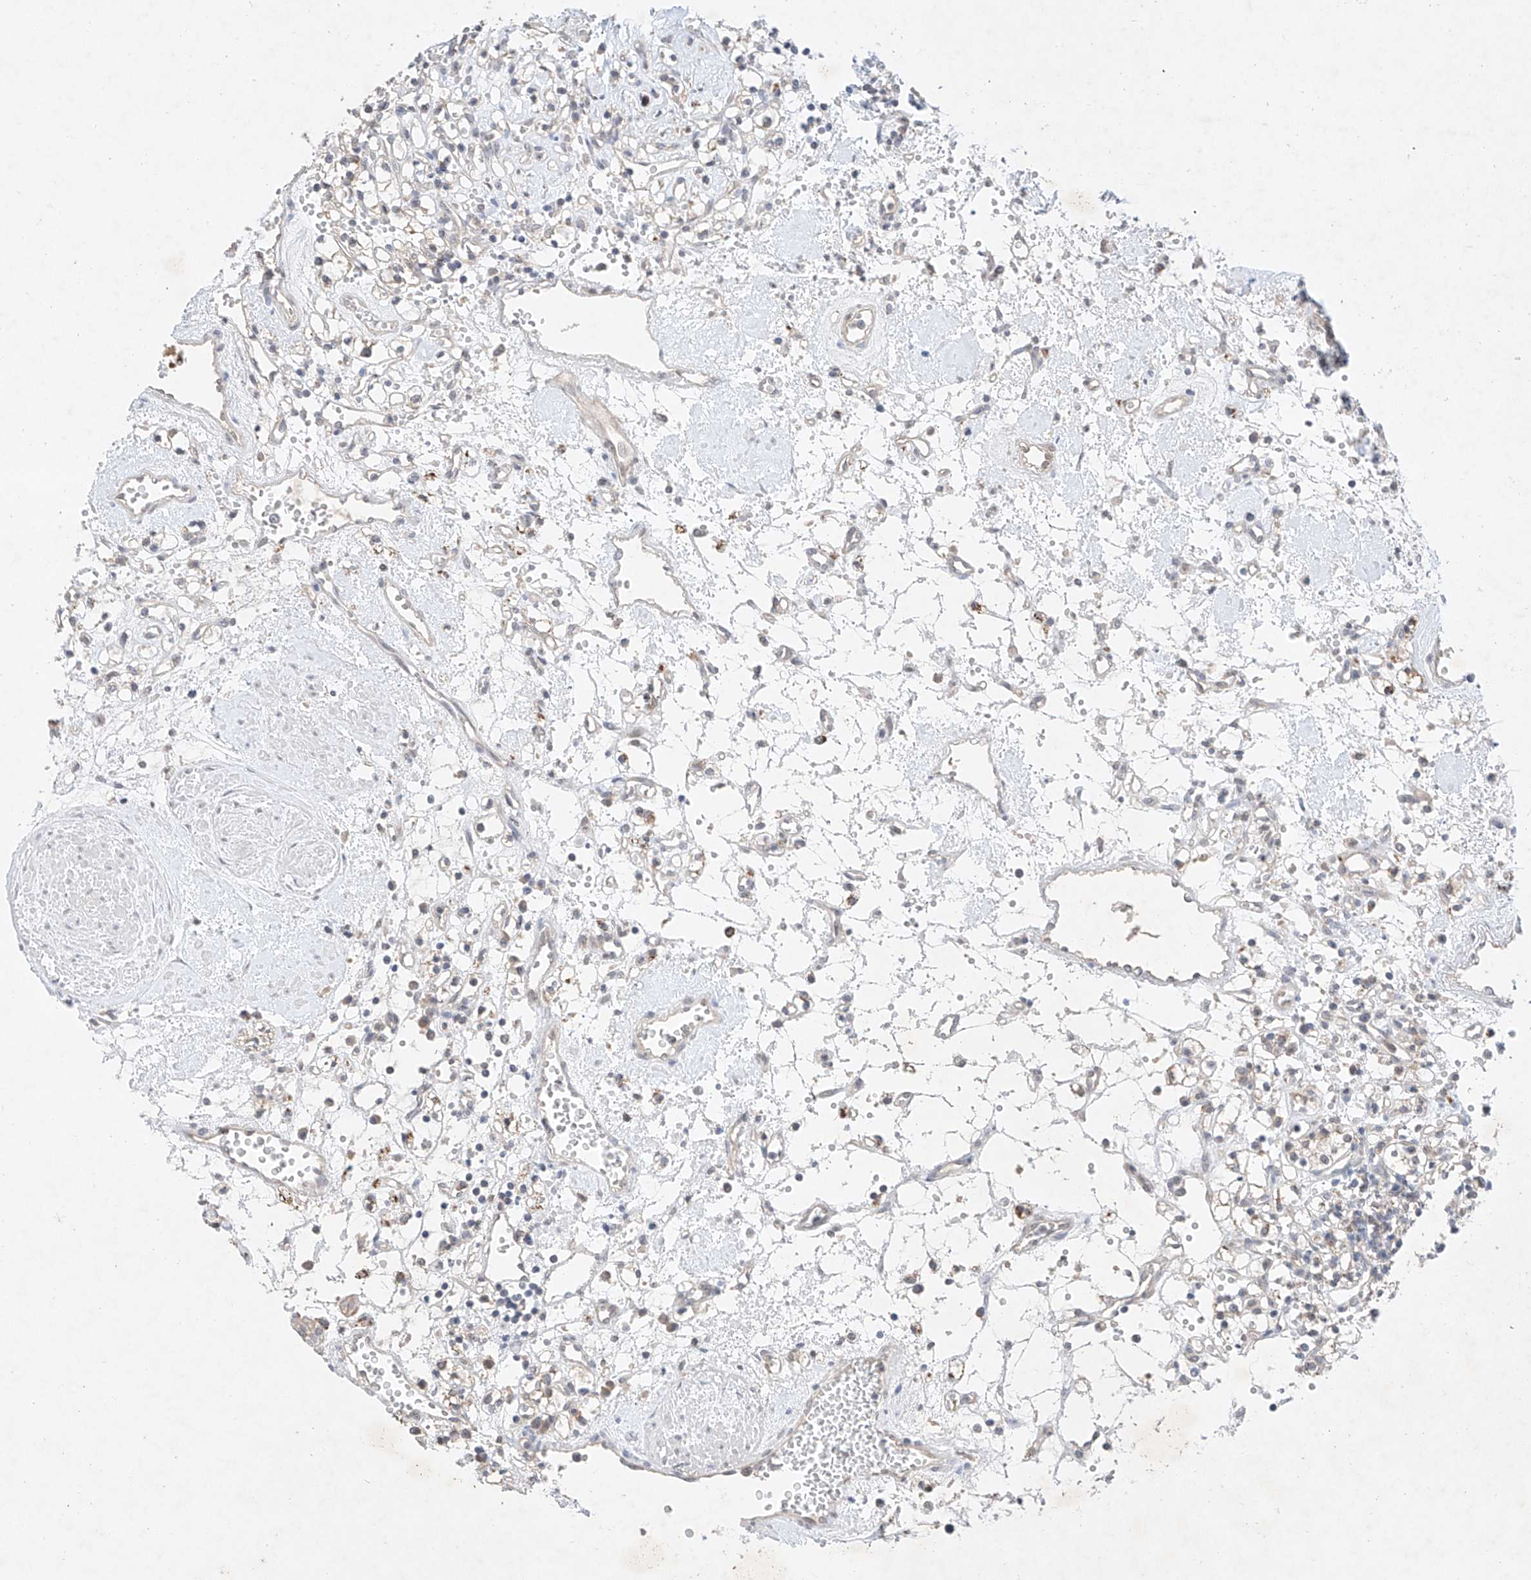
{"staining": {"intensity": "negative", "quantity": "none", "location": "none"}, "tissue": "renal cancer", "cell_type": "Tumor cells", "image_type": "cancer", "snomed": [{"axis": "morphology", "description": "Adenocarcinoma, NOS"}, {"axis": "topography", "description": "Kidney"}], "caption": "There is no significant expression in tumor cells of renal adenocarcinoma. The staining is performed using DAB (3,3'-diaminobenzidine) brown chromogen with nuclei counter-stained in using hematoxylin.", "gene": "IL22RA2", "patient": {"sex": "female", "age": 59}}